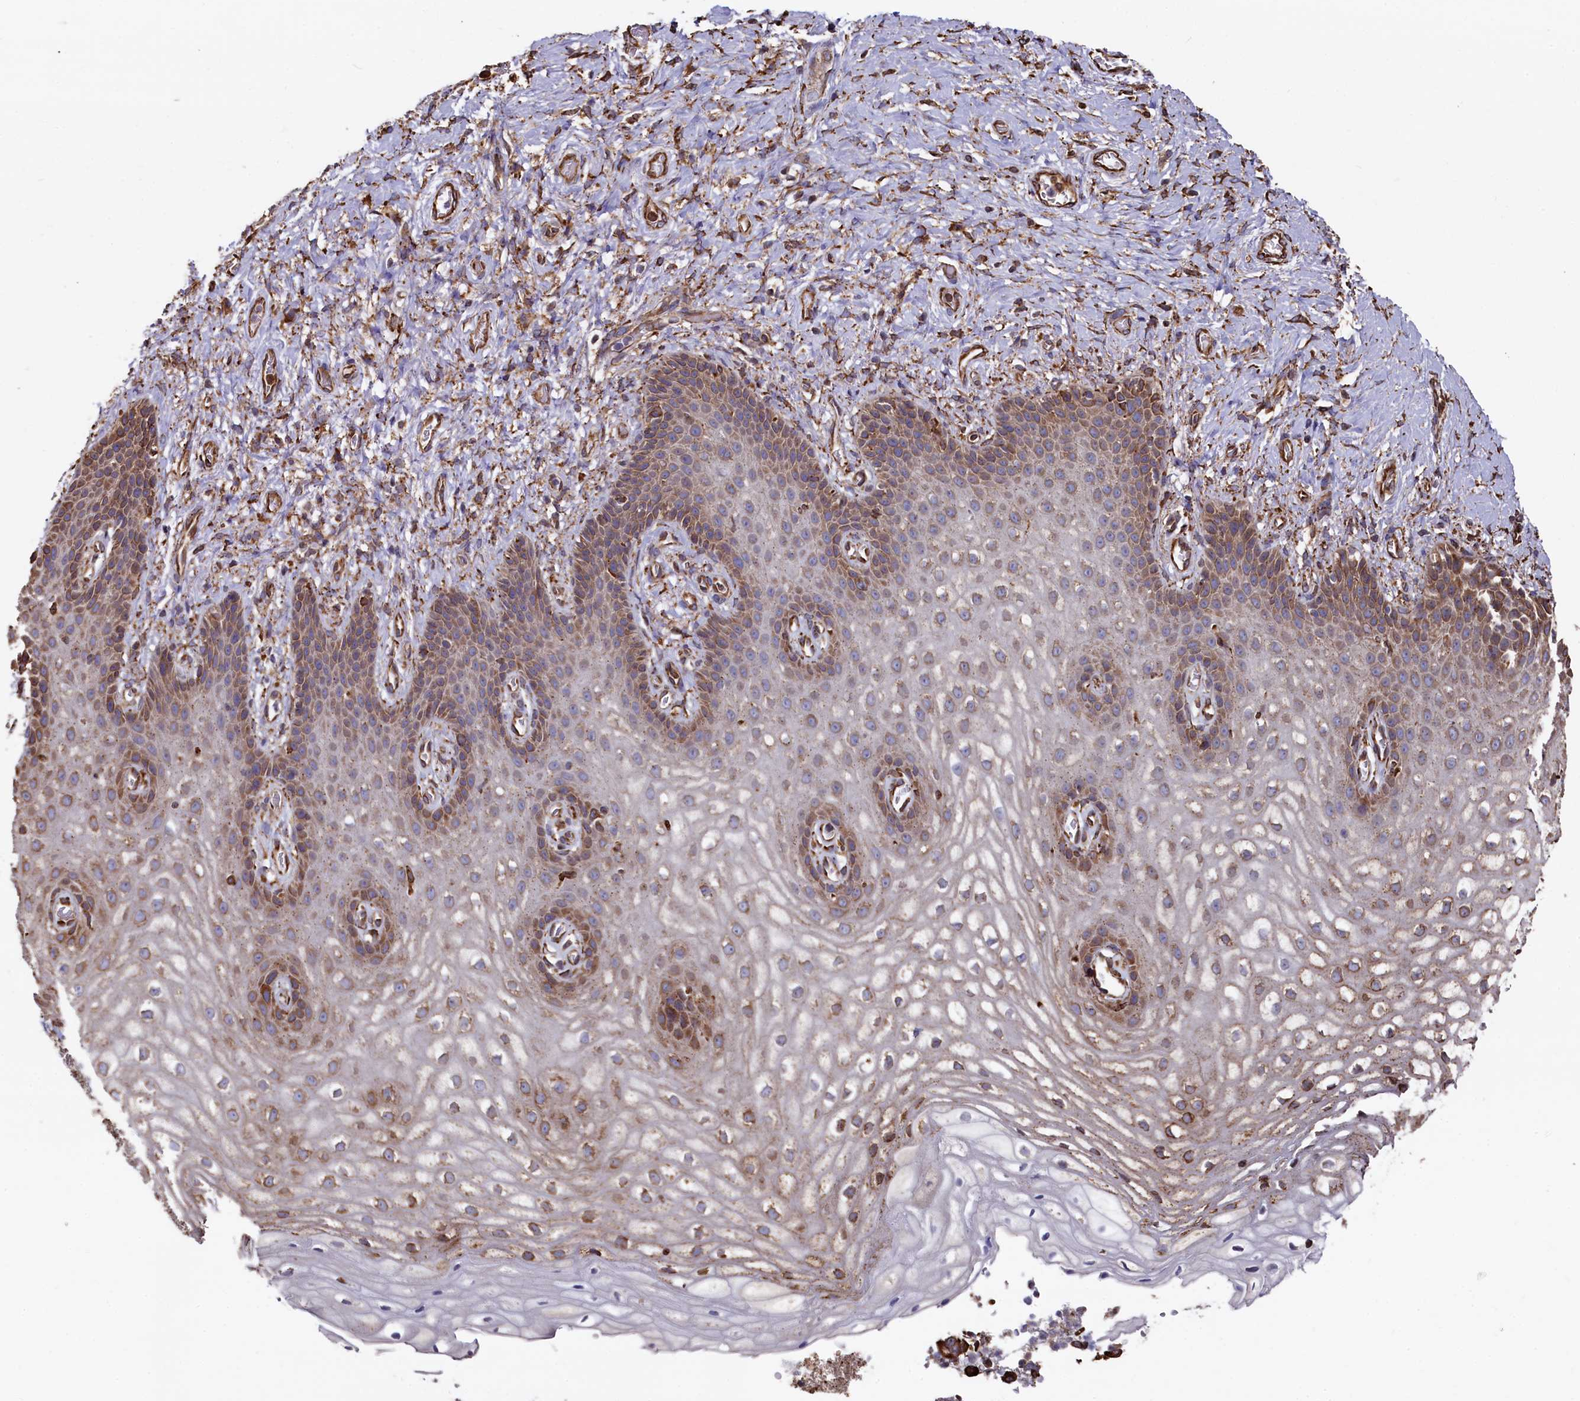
{"staining": {"intensity": "moderate", "quantity": ">75%", "location": "cytoplasmic/membranous"}, "tissue": "vagina", "cell_type": "Squamous epithelial cells", "image_type": "normal", "snomed": [{"axis": "morphology", "description": "Normal tissue, NOS"}, {"axis": "topography", "description": "Vagina"}], "caption": "Immunohistochemistry (IHC) photomicrograph of benign vagina: human vagina stained using immunohistochemistry demonstrates medium levels of moderate protein expression localized specifically in the cytoplasmic/membranous of squamous epithelial cells, appearing as a cytoplasmic/membranous brown color.", "gene": "NEURL1B", "patient": {"sex": "female", "age": 60}}